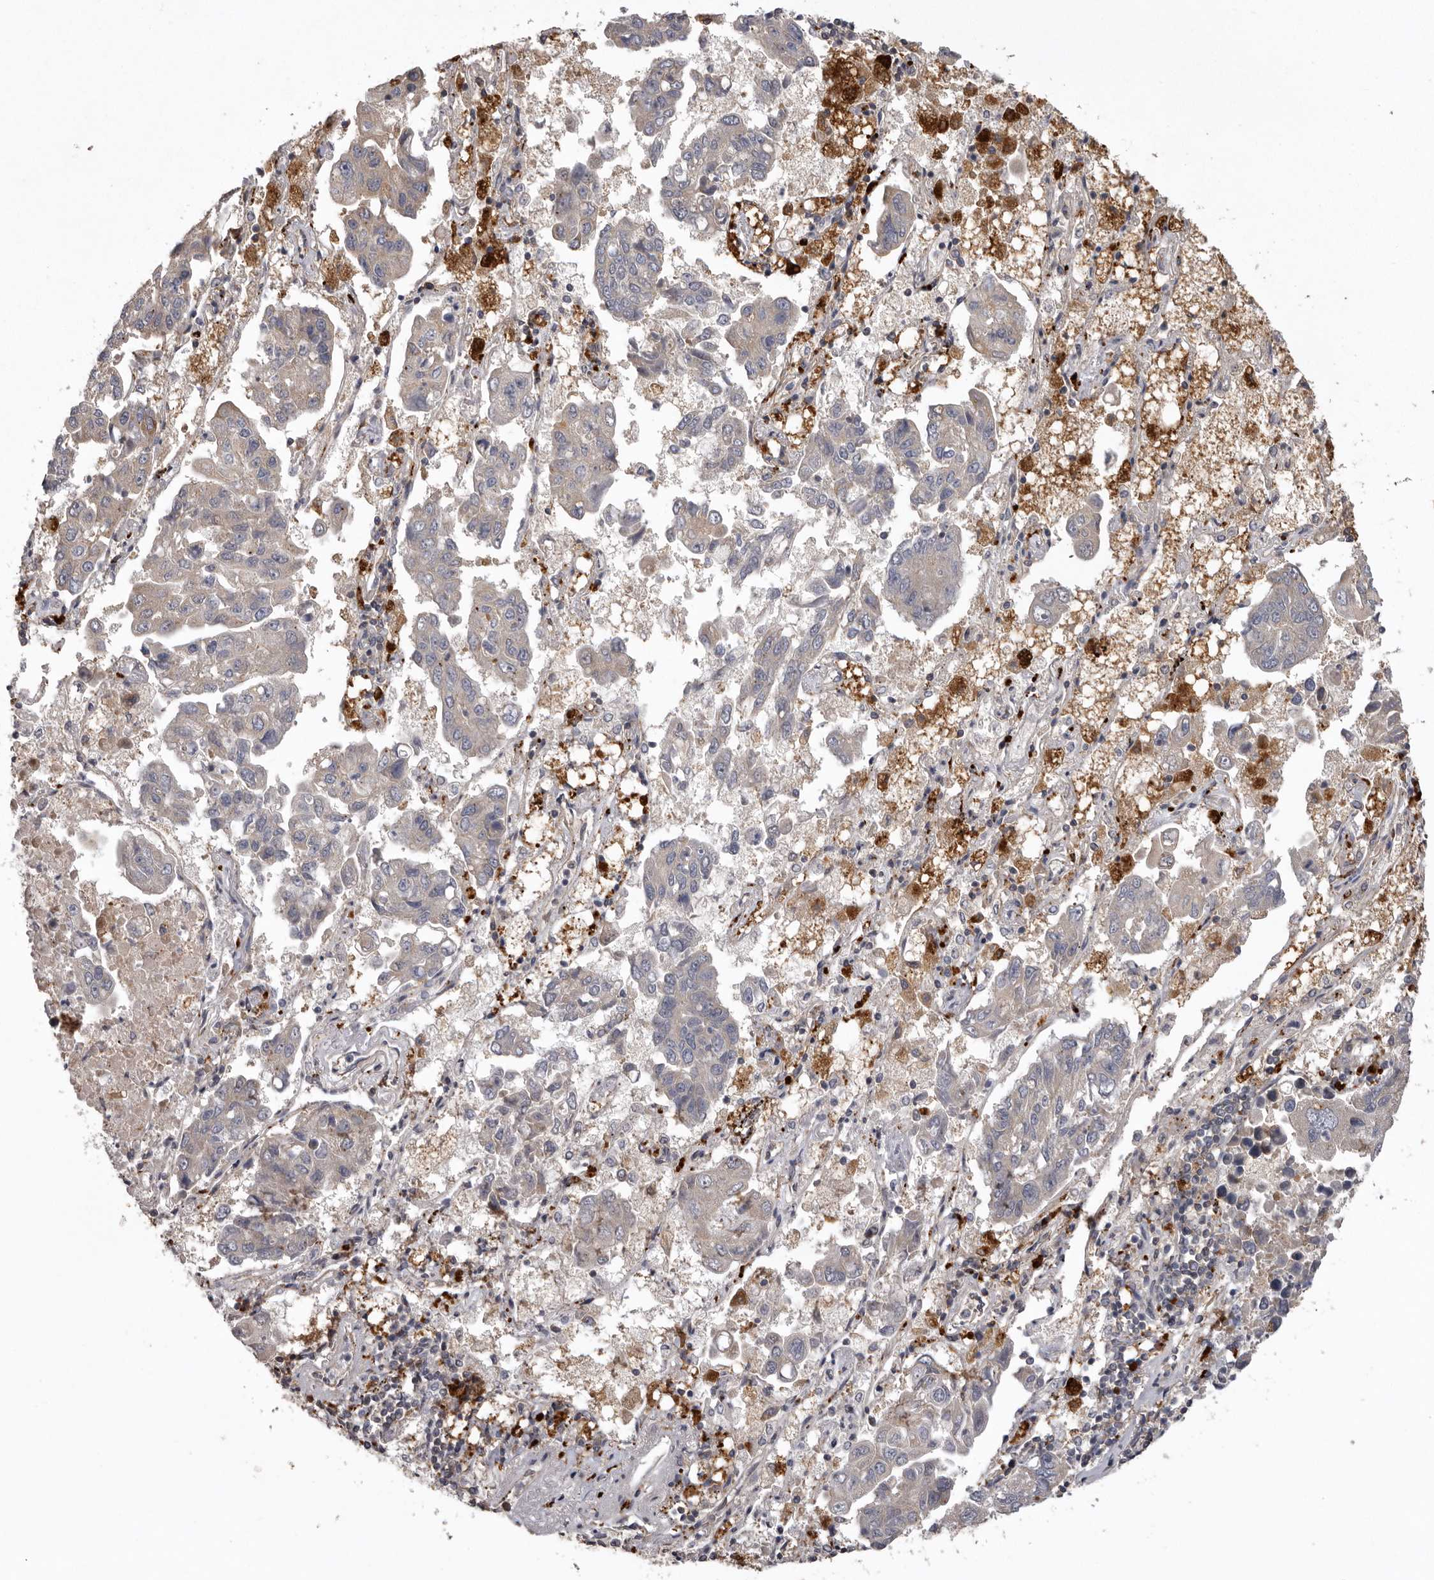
{"staining": {"intensity": "negative", "quantity": "none", "location": "none"}, "tissue": "lung cancer", "cell_type": "Tumor cells", "image_type": "cancer", "snomed": [{"axis": "morphology", "description": "Adenocarcinoma, NOS"}, {"axis": "topography", "description": "Lung"}], "caption": "Protein analysis of lung cancer (adenocarcinoma) exhibits no significant staining in tumor cells.", "gene": "WDR47", "patient": {"sex": "male", "age": 64}}